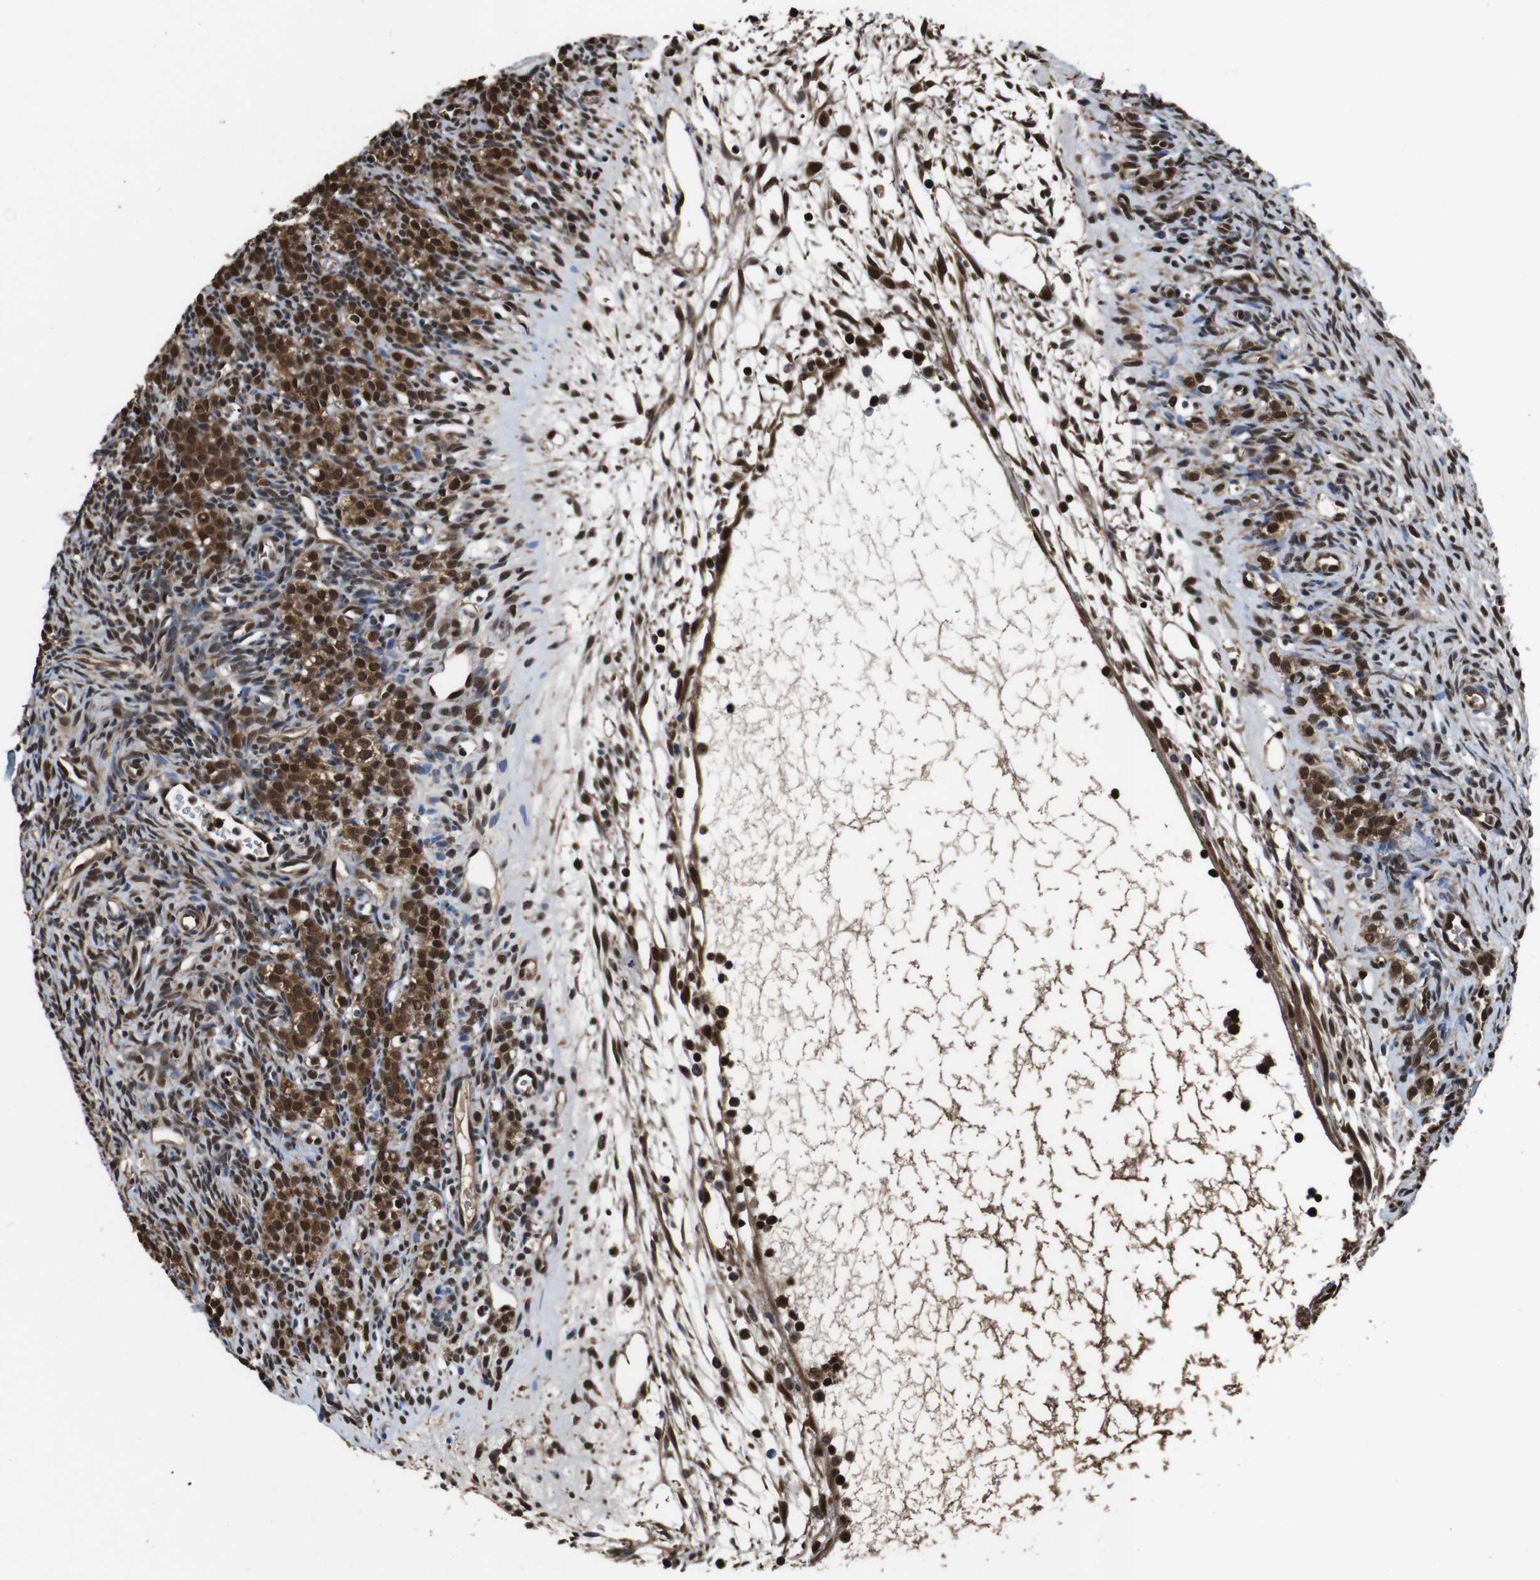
{"staining": {"intensity": "moderate", "quantity": ">75%", "location": "cytoplasmic/membranous,nuclear"}, "tissue": "ovary", "cell_type": "Ovarian stroma cells", "image_type": "normal", "snomed": [{"axis": "morphology", "description": "Normal tissue, NOS"}, {"axis": "topography", "description": "Ovary"}], "caption": "Unremarkable ovary demonstrates moderate cytoplasmic/membranous,nuclear positivity in approximately >75% of ovarian stroma cells, visualized by immunohistochemistry. Using DAB (3,3'-diaminobenzidine) (brown) and hematoxylin (blue) stains, captured at high magnification using brightfield microscopy.", "gene": "VCP", "patient": {"sex": "female", "age": 33}}